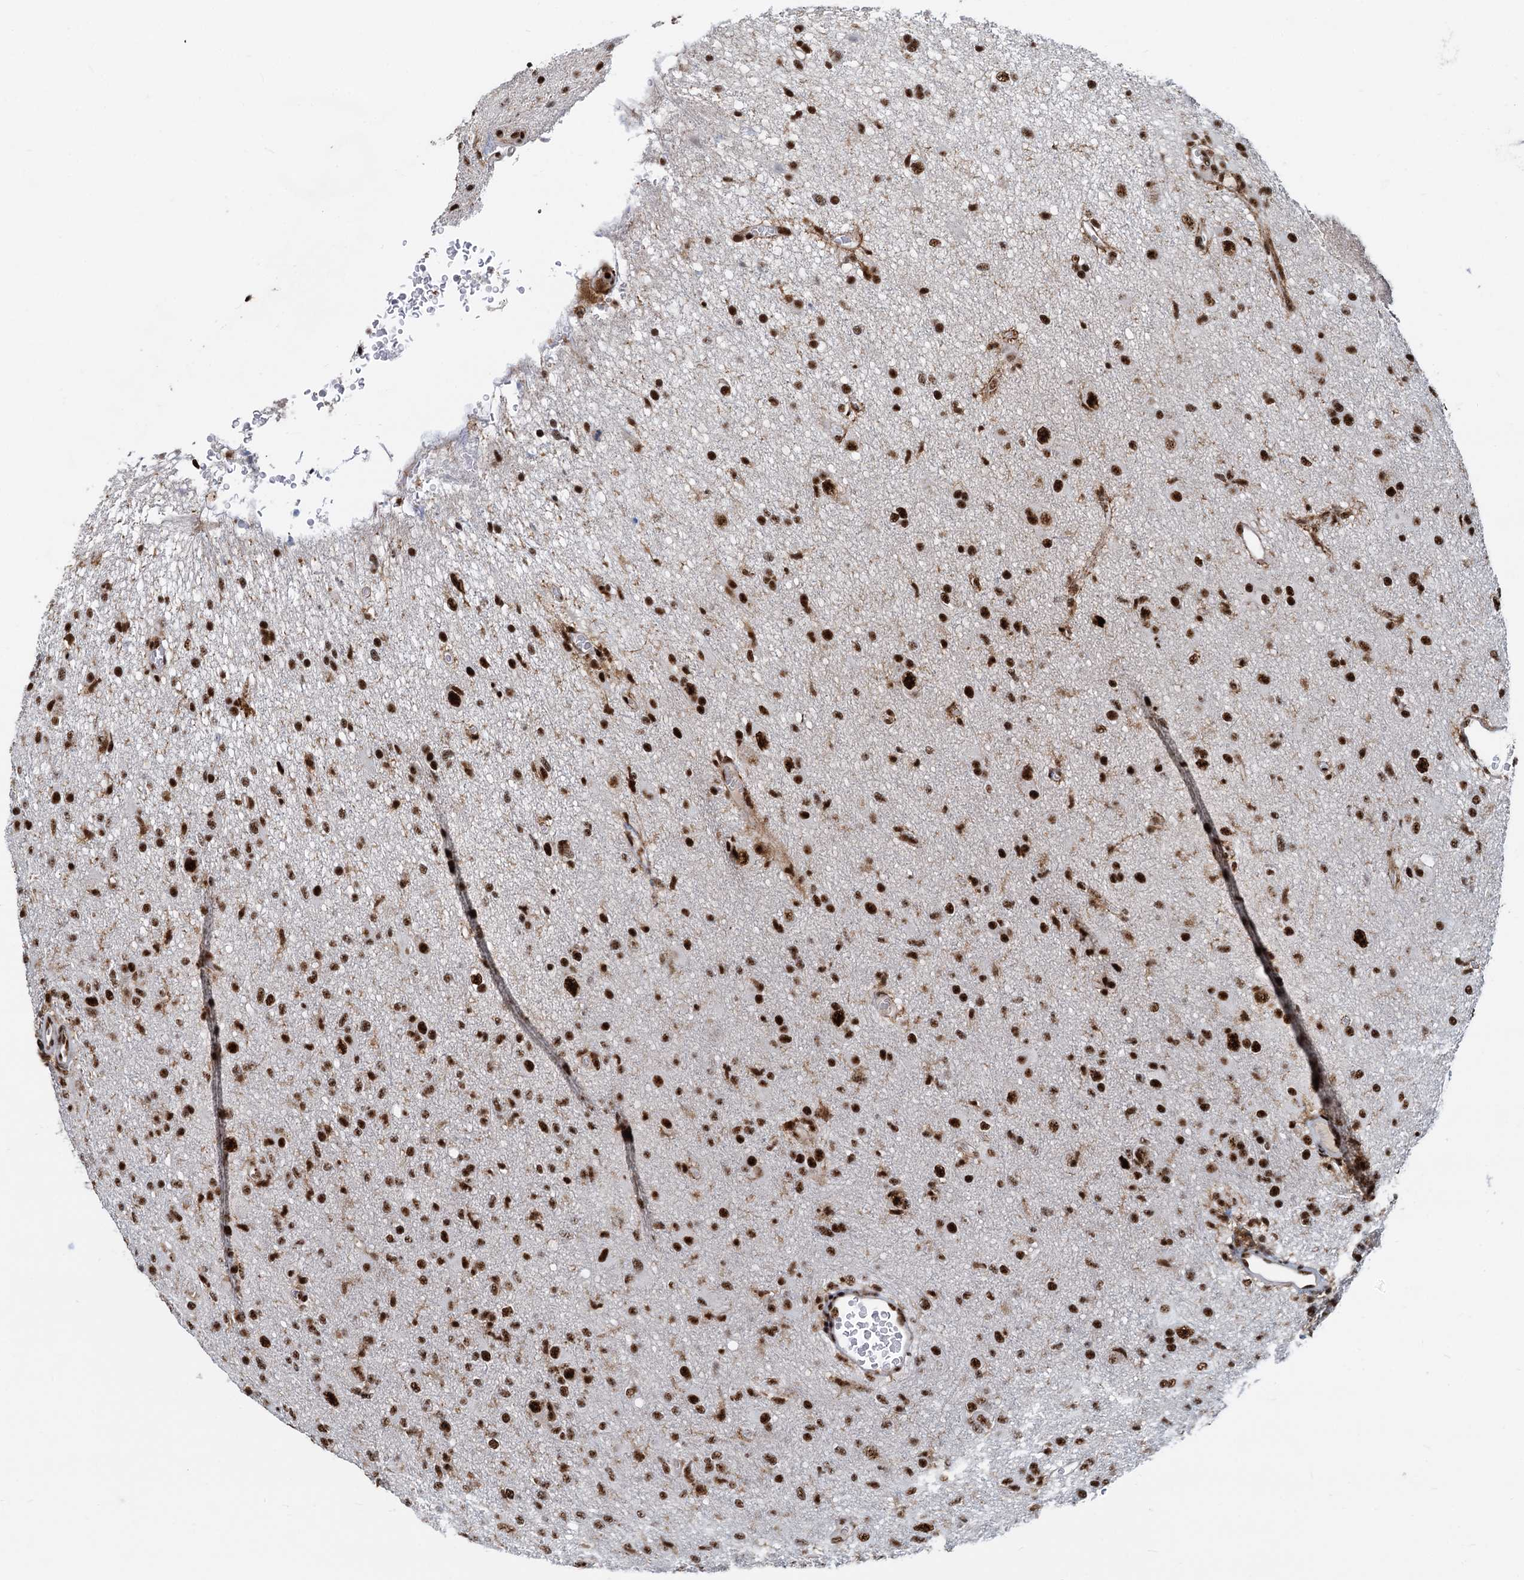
{"staining": {"intensity": "strong", "quantity": ">75%", "location": "nuclear"}, "tissue": "glioma", "cell_type": "Tumor cells", "image_type": "cancer", "snomed": [{"axis": "morphology", "description": "Glioma, malignant, High grade"}, {"axis": "topography", "description": "Brain"}], "caption": "Protein staining displays strong nuclear expression in about >75% of tumor cells in glioma.", "gene": "RBM26", "patient": {"sex": "female", "age": 57}}